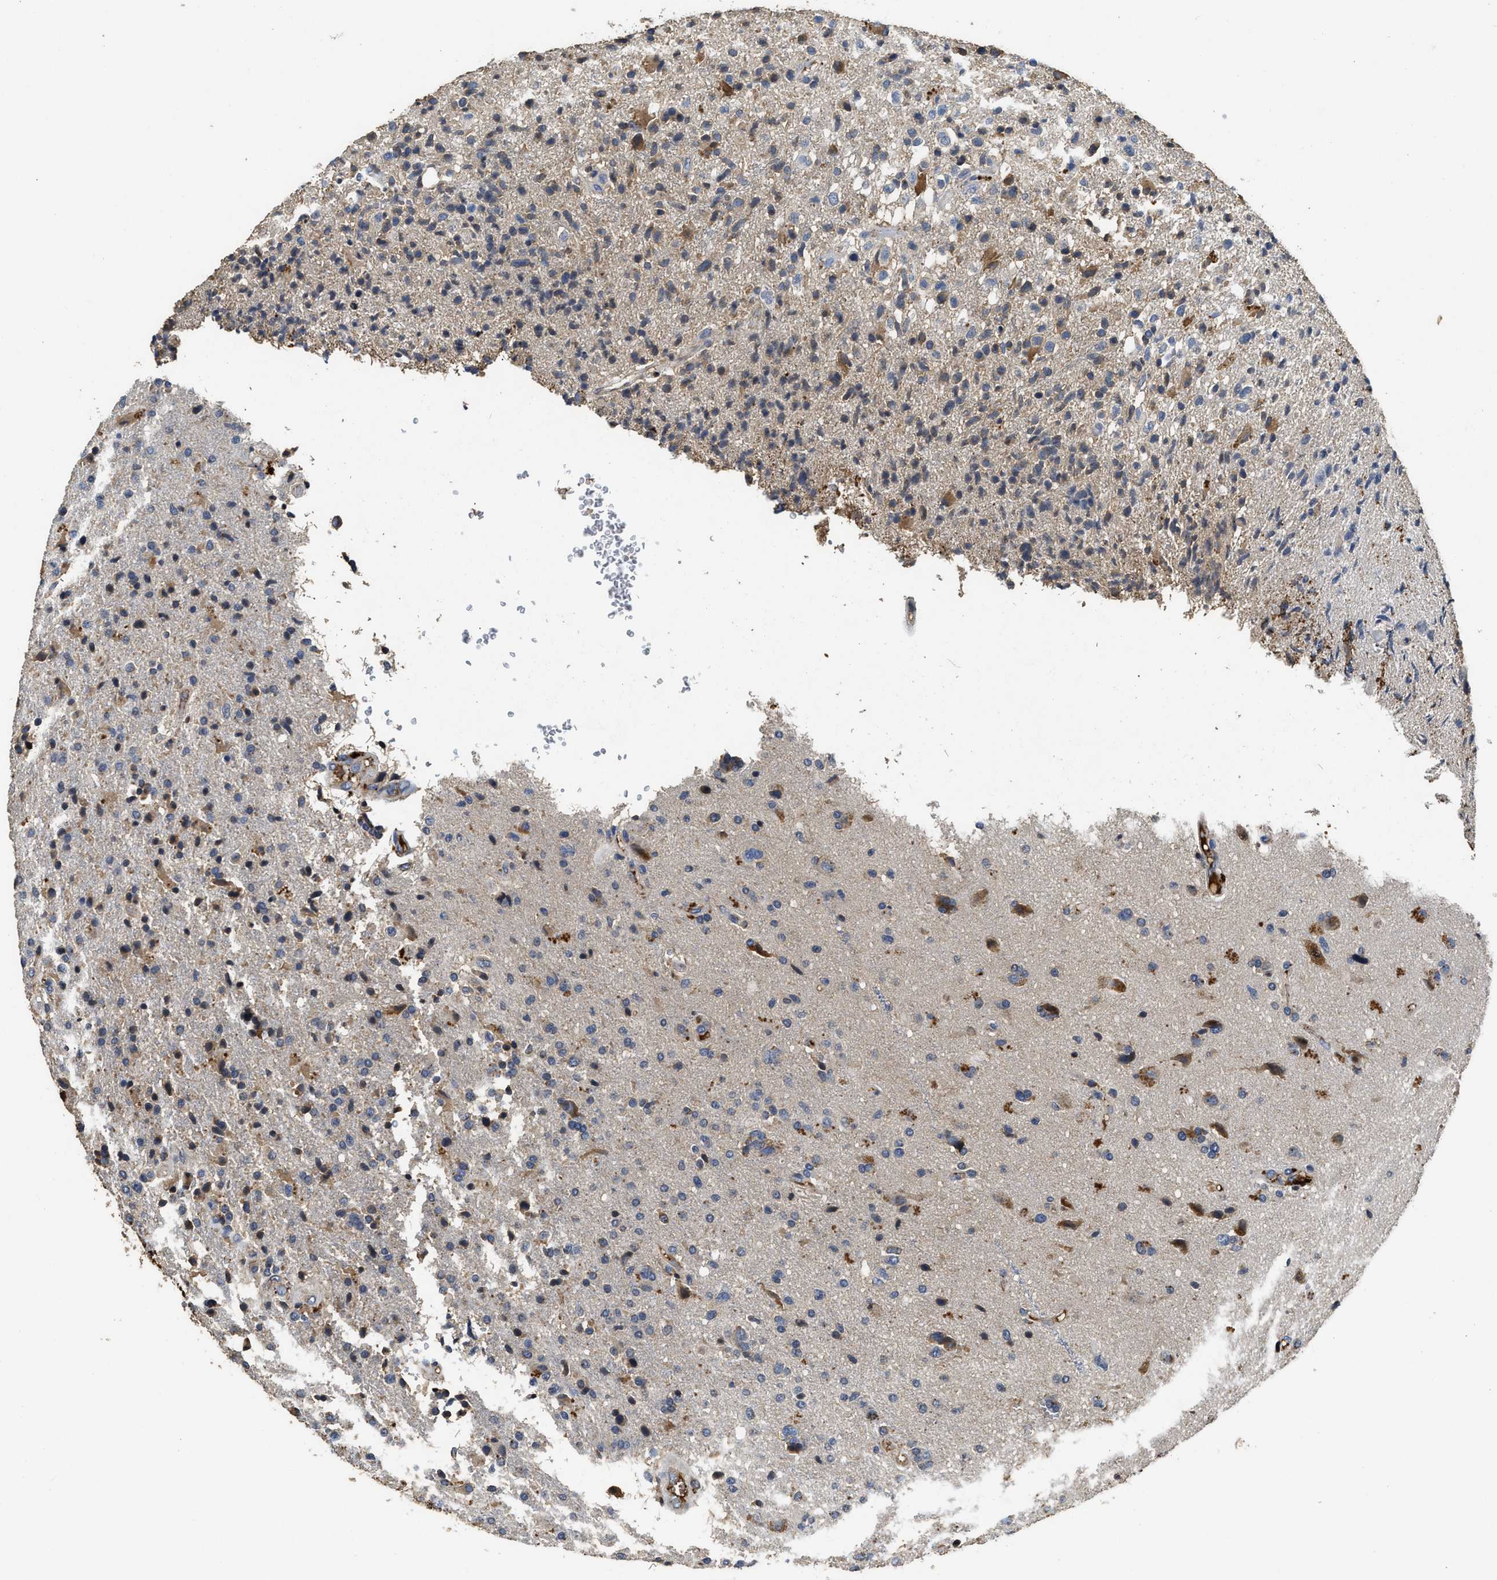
{"staining": {"intensity": "moderate", "quantity": "25%-75%", "location": "cytoplasmic/membranous"}, "tissue": "glioma", "cell_type": "Tumor cells", "image_type": "cancer", "snomed": [{"axis": "morphology", "description": "Glioma, malignant, High grade"}, {"axis": "topography", "description": "Brain"}], "caption": "Immunohistochemical staining of glioma reveals medium levels of moderate cytoplasmic/membranous expression in approximately 25%-75% of tumor cells. Using DAB (3,3'-diaminobenzidine) (brown) and hematoxylin (blue) stains, captured at high magnification using brightfield microscopy.", "gene": "C3", "patient": {"sex": "male", "age": 72}}